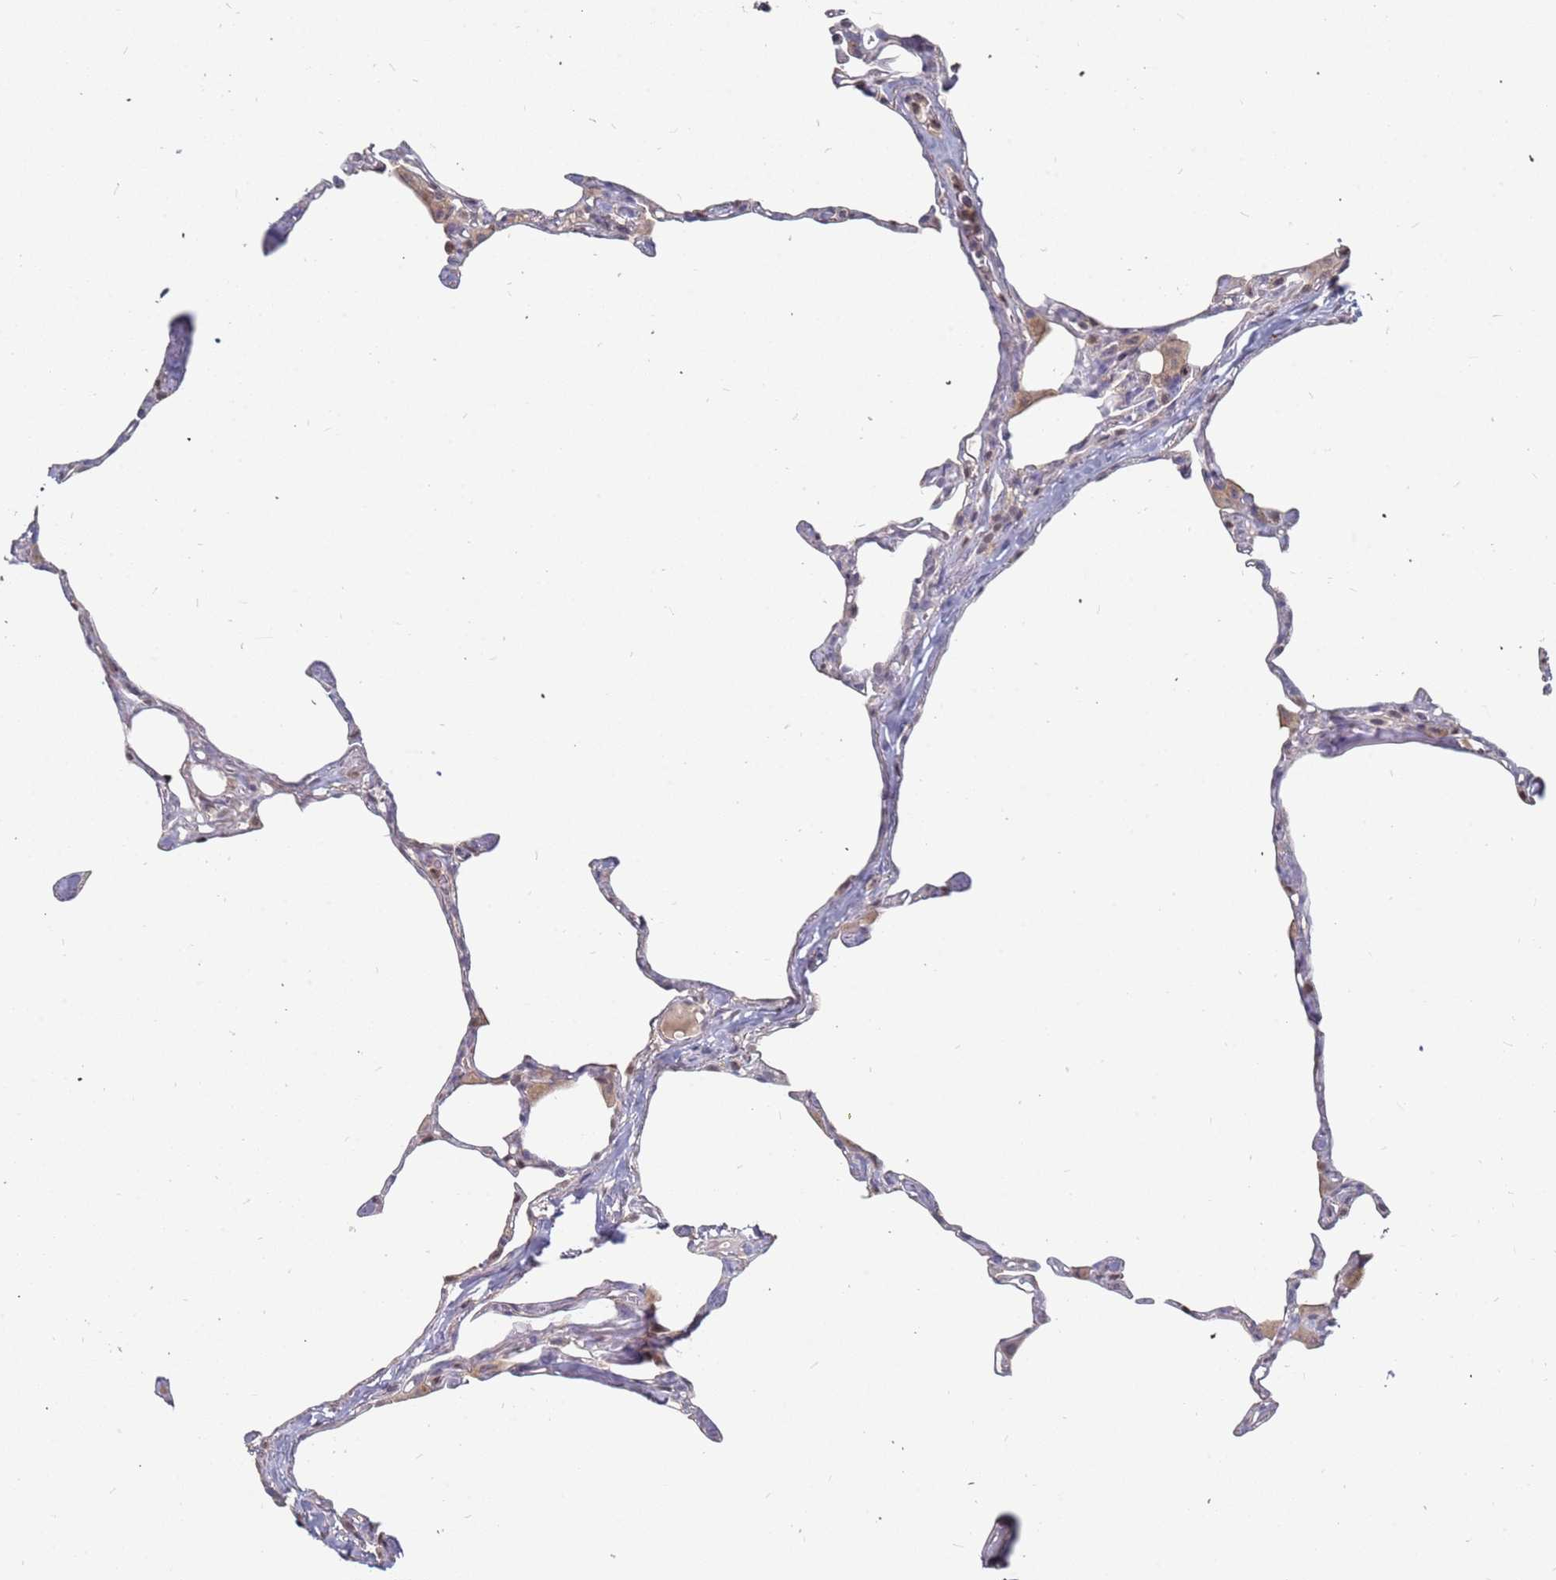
{"staining": {"intensity": "negative", "quantity": "none", "location": "none"}, "tissue": "lung", "cell_type": "Alveolar cells", "image_type": "normal", "snomed": [{"axis": "morphology", "description": "Normal tissue, NOS"}, {"axis": "topography", "description": "Lung"}], "caption": "Alveolar cells show no significant protein positivity in unremarkable lung.", "gene": "TCEANC2", "patient": {"sex": "male", "age": 65}}